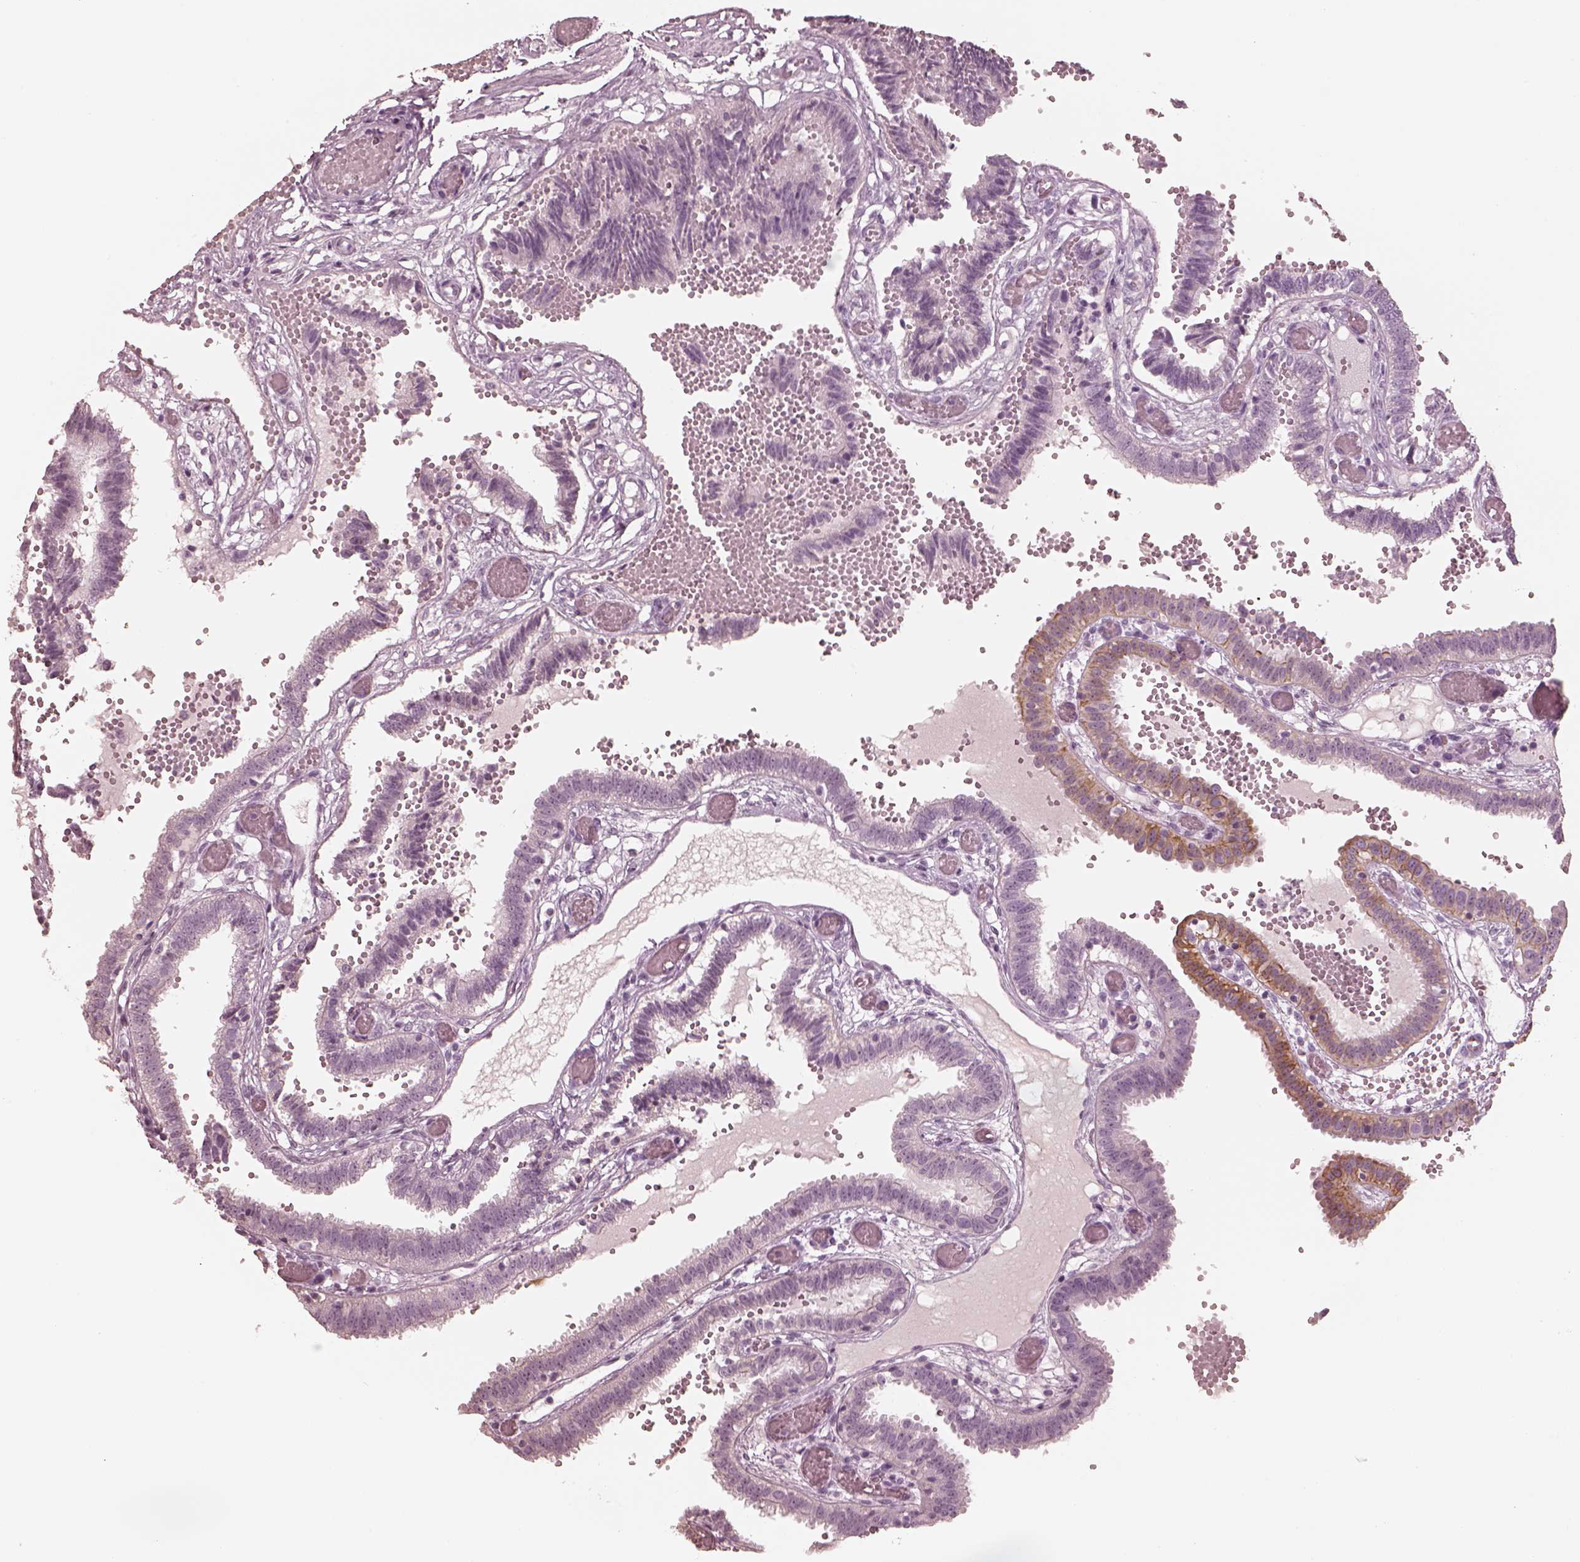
{"staining": {"intensity": "moderate", "quantity": "<25%", "location": "cytoplasmic/membranous"}, "tissue": "fallopian tube", "cell_type": "Glandular cells", "image_type": "normal", "snomed": [{"axis": "morphology", "description": "Normal tissue, NOS"}, {"axis": "topography", "description": "Fallopian tube"}], "caption": "A low amount of moderate cytoplasmic/membranous positivity is appreciated in about <25% of glandular cells in benign fallopian tube.", "gene": "PON3", "patient": {"sex": "female", "age": 37}}